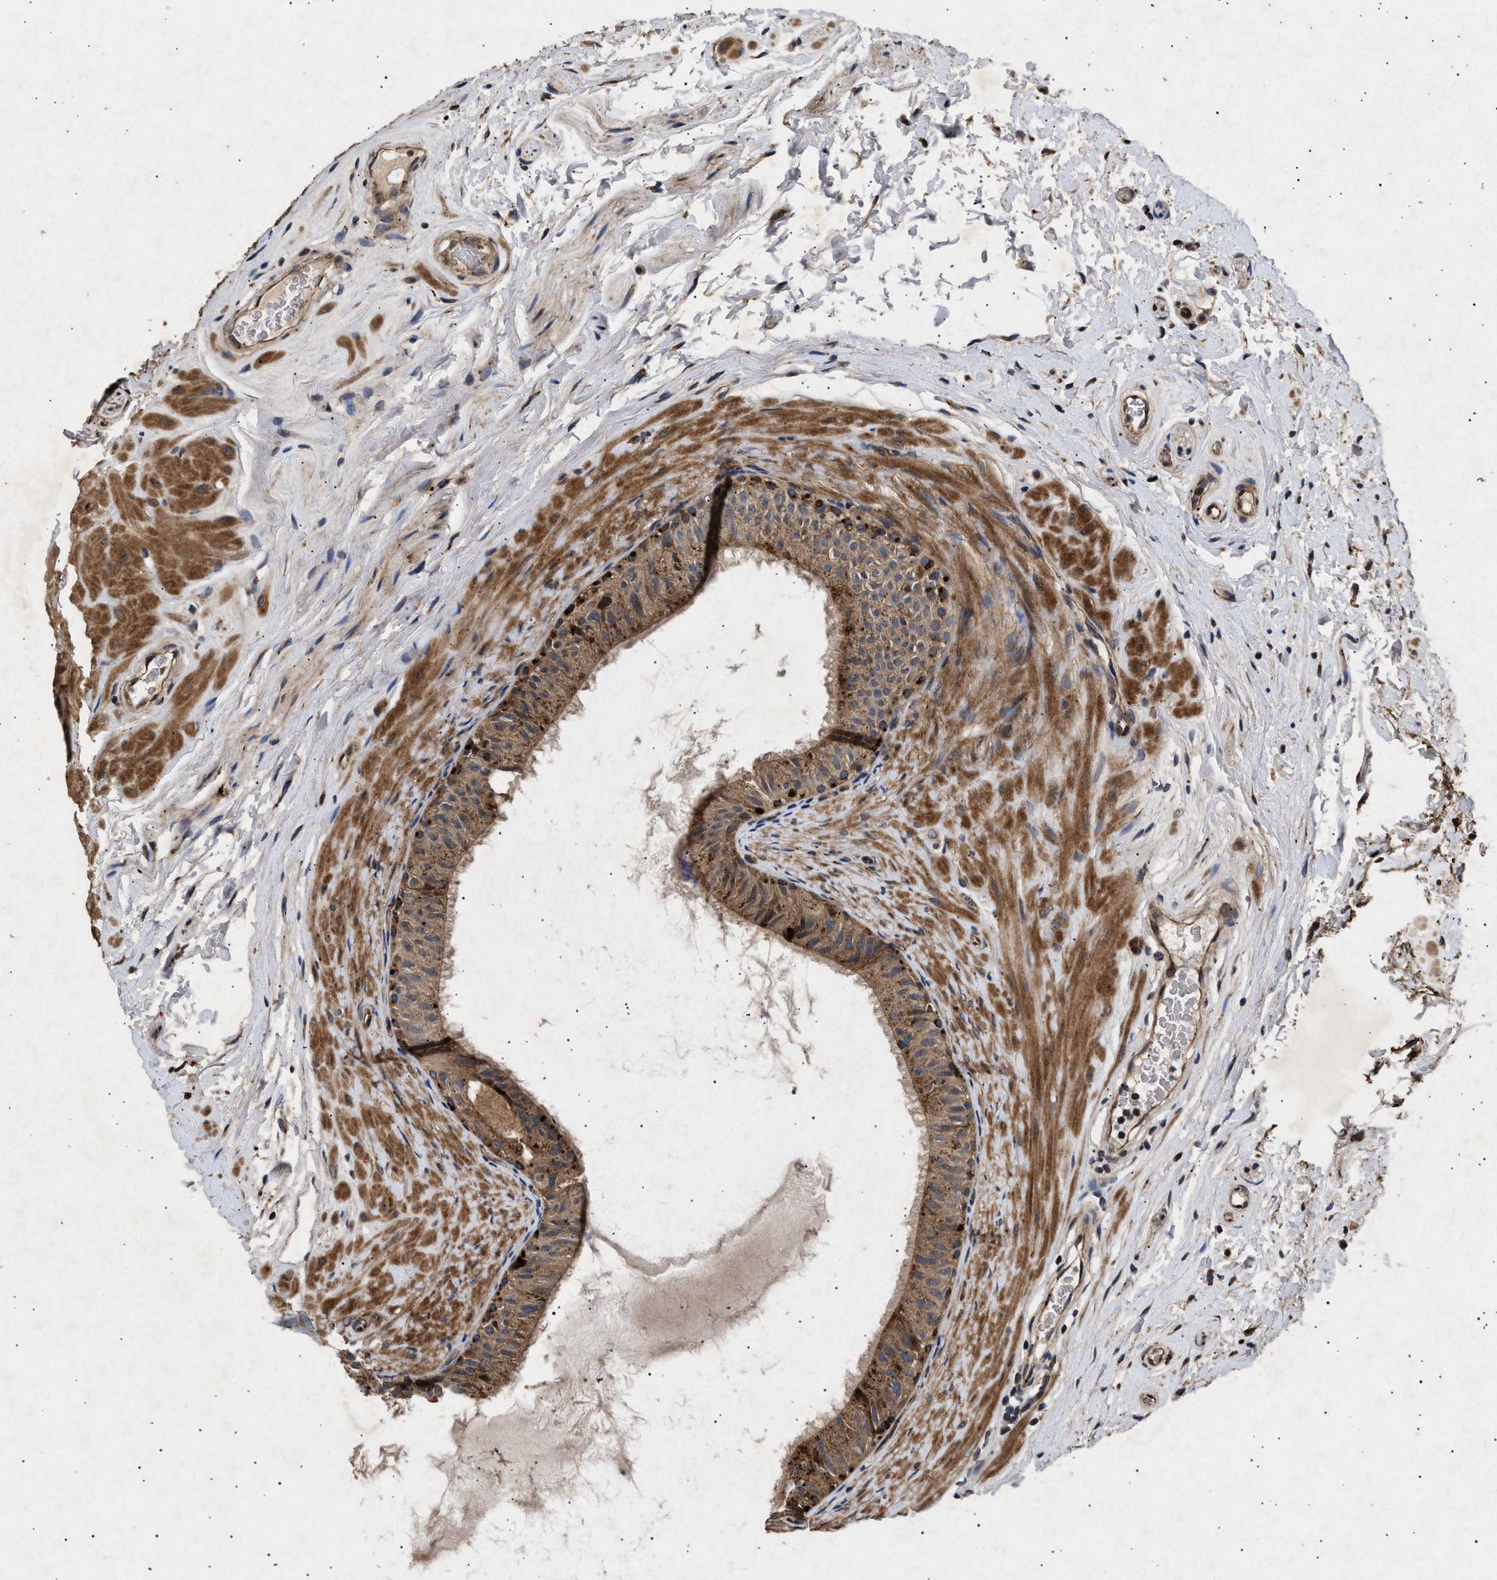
{"staining": {"intensity": "strong", "quantity": ">75%", "location": "cytoplasmic/membranous"}, "tissue": "epididymis", "cell_type": "Glandular cells", "image_type": "normal", "snomed": [{"axis": "morphology", "description": "Normal tissue, NOS"}, {"axis": "topography", "description": "Epididymis"}], "caption": "This is an image of immunohistochemistry staining of unremarkable epididymis, which shows strong staining in the cytoplasmic/membranous of glandular cells.", "gene": "ITGB5", "patient": {"sex": "male", "age": 34}}